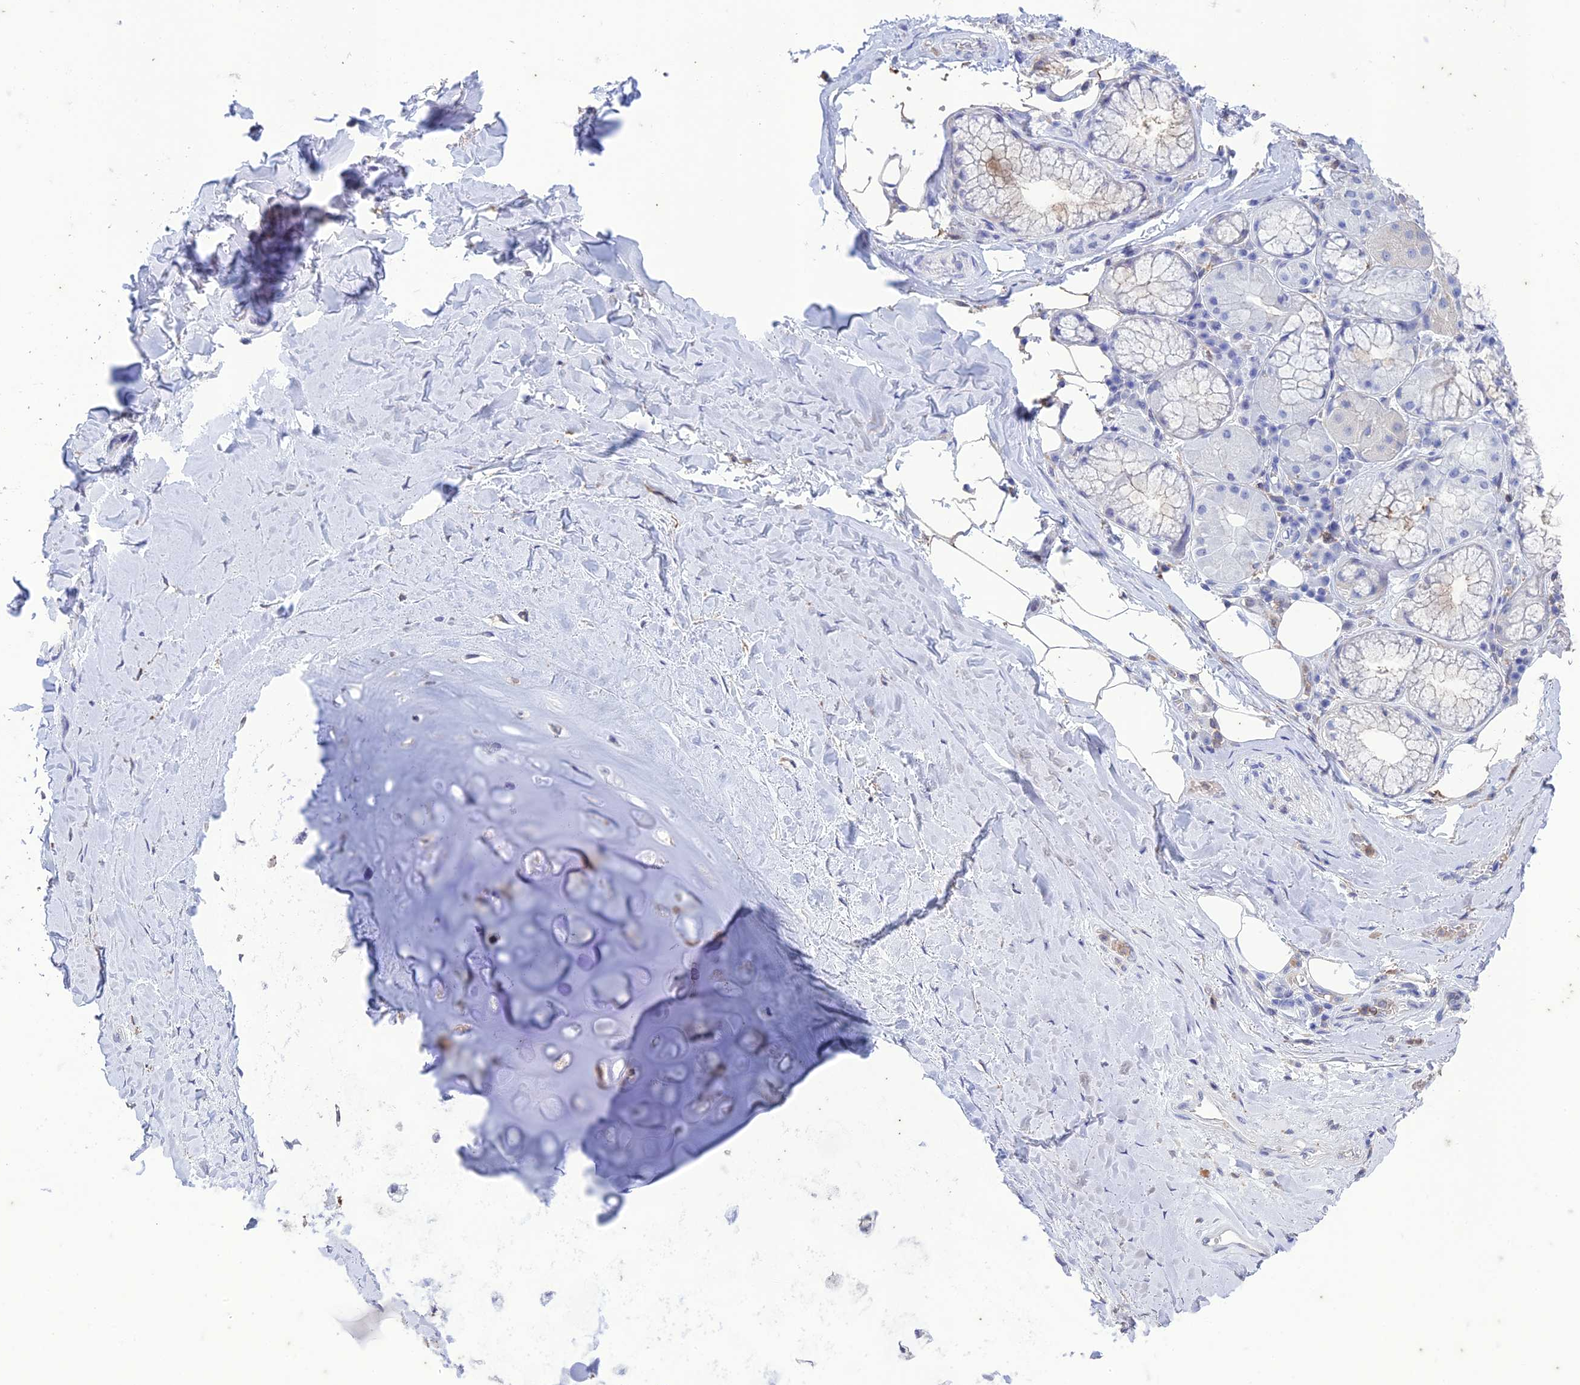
{"staining": {"intensity": "negative", "quantity": "none", "location": "none"}, "tissue": "adipose tissue", "cell_type": "Adipocytes", "image_type": "normal", "snomed": [{"axis": "morphology", "description": "Normal tissue, NOS"}, {"axis": "topography", "description": "Lymph node"}, {"axis": "topography", "description": "Cartilage tissue"}, {"axis": "topography", "description": "Bronchus"}], "caption": "This is a histopathology image of immunohistochemistry (IHC) staining of benign adipose tissue, which shows no positivity in adipocytes. Nuclei are stained in blue.", "gene": "FGF7", "patient": {"sex": "male", "age": 63}}